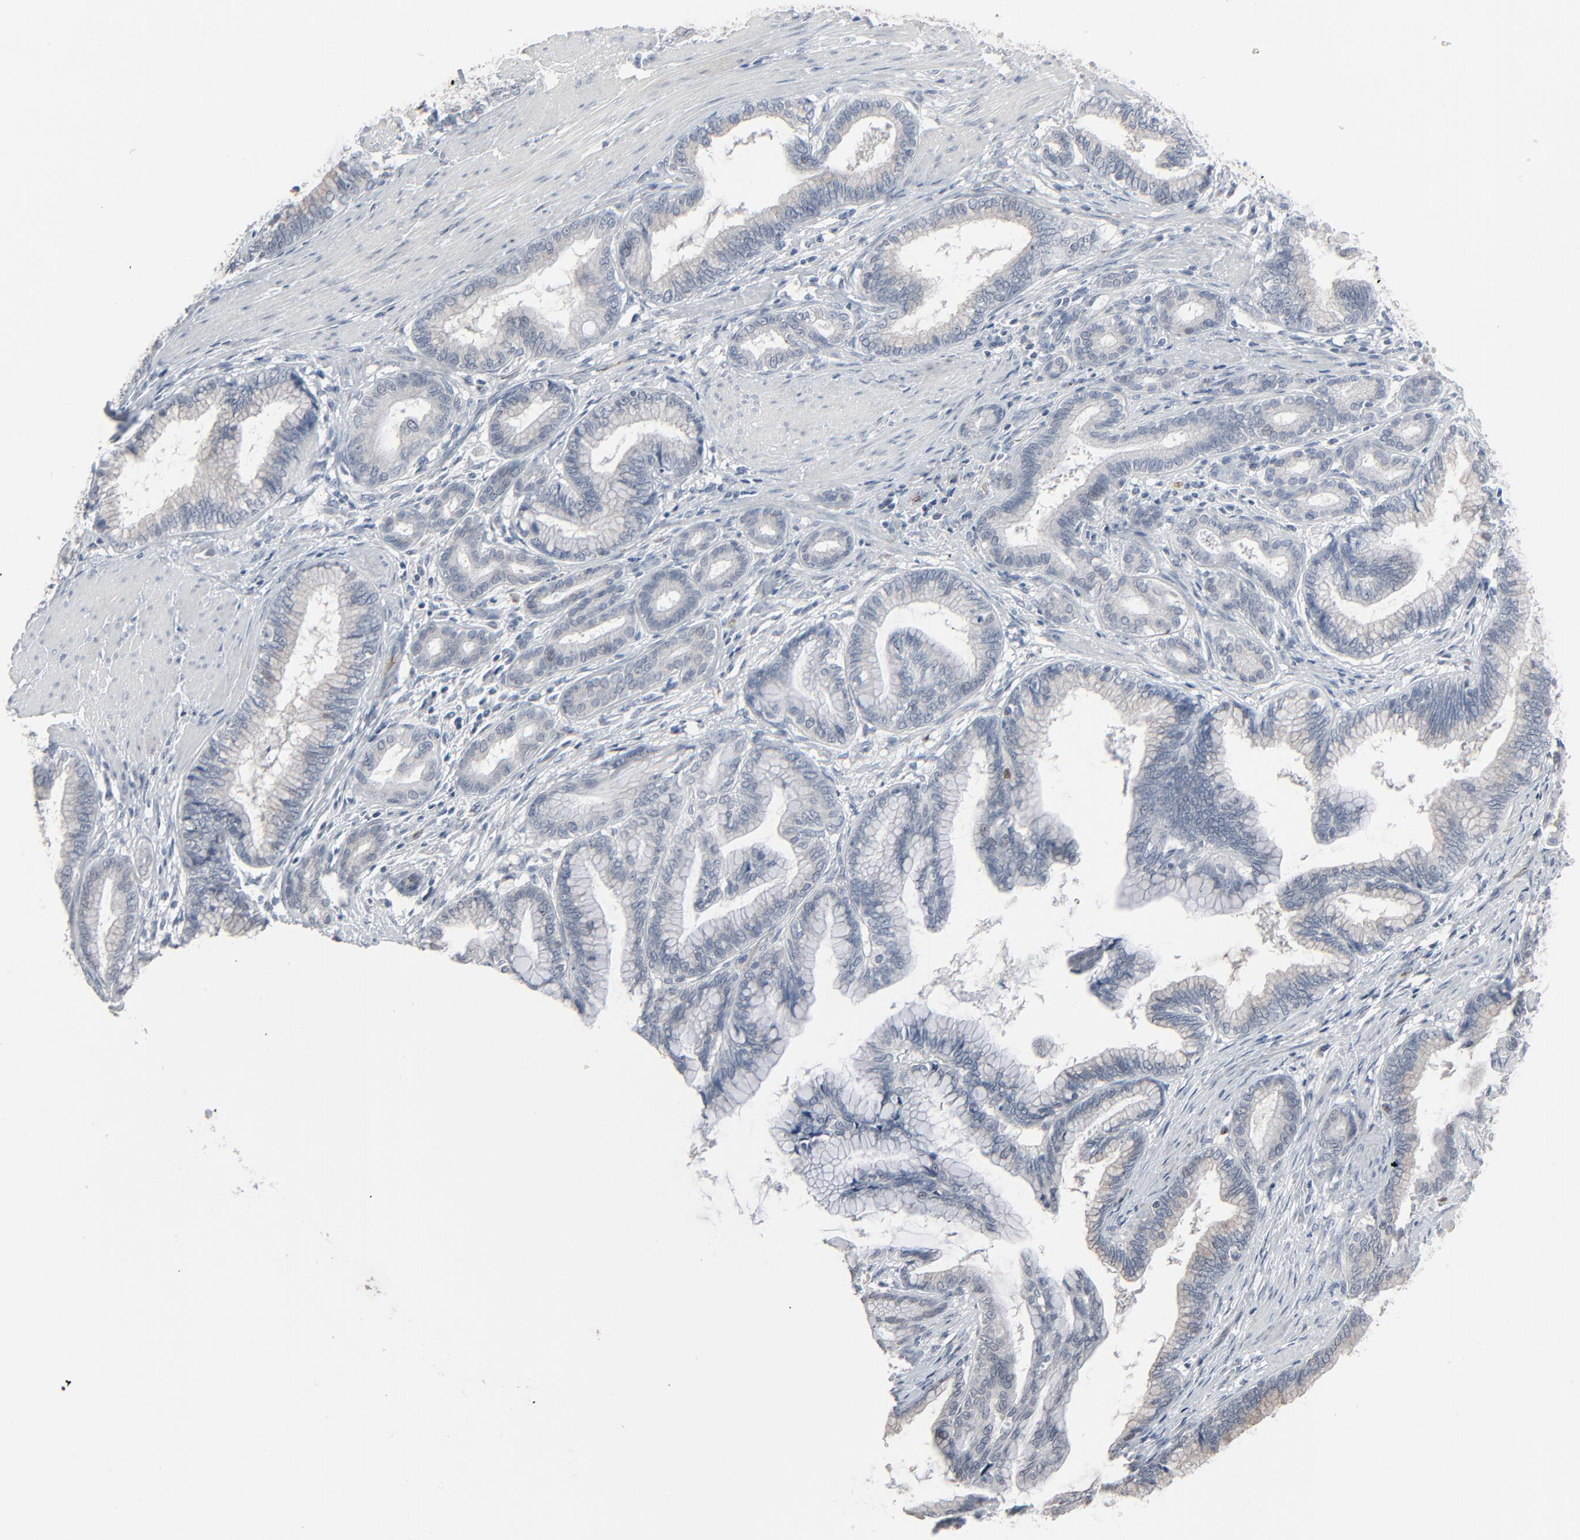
{"staining": {"intensity": "negative", "quantity": "none", "location": "none"}, "tissue": "pancreatic cancer", "cell_type": "Tumor cells", "image_type": "cancer", "snomed": [{"axis": "morphology", "description": "Adenocarcinoma, NOS"}, {"axis": "topography", "description": "Pancreas"}], "caption": "High magnification brightfield microscopy of pancreatic cancer (adenocarcinoma) stained with DAB (3,3'-diaminobenzidine) (brown) and counterstained with hematoxylin (blue): tumor cells show no significant staining. (Stains: DAB immunohistochemistry with hematoxylin counter stain, Microscopy: brightfield microscopy at high magnification).", "gene": "SAGE1", "patient": {"sex": "female", "age": 64}}